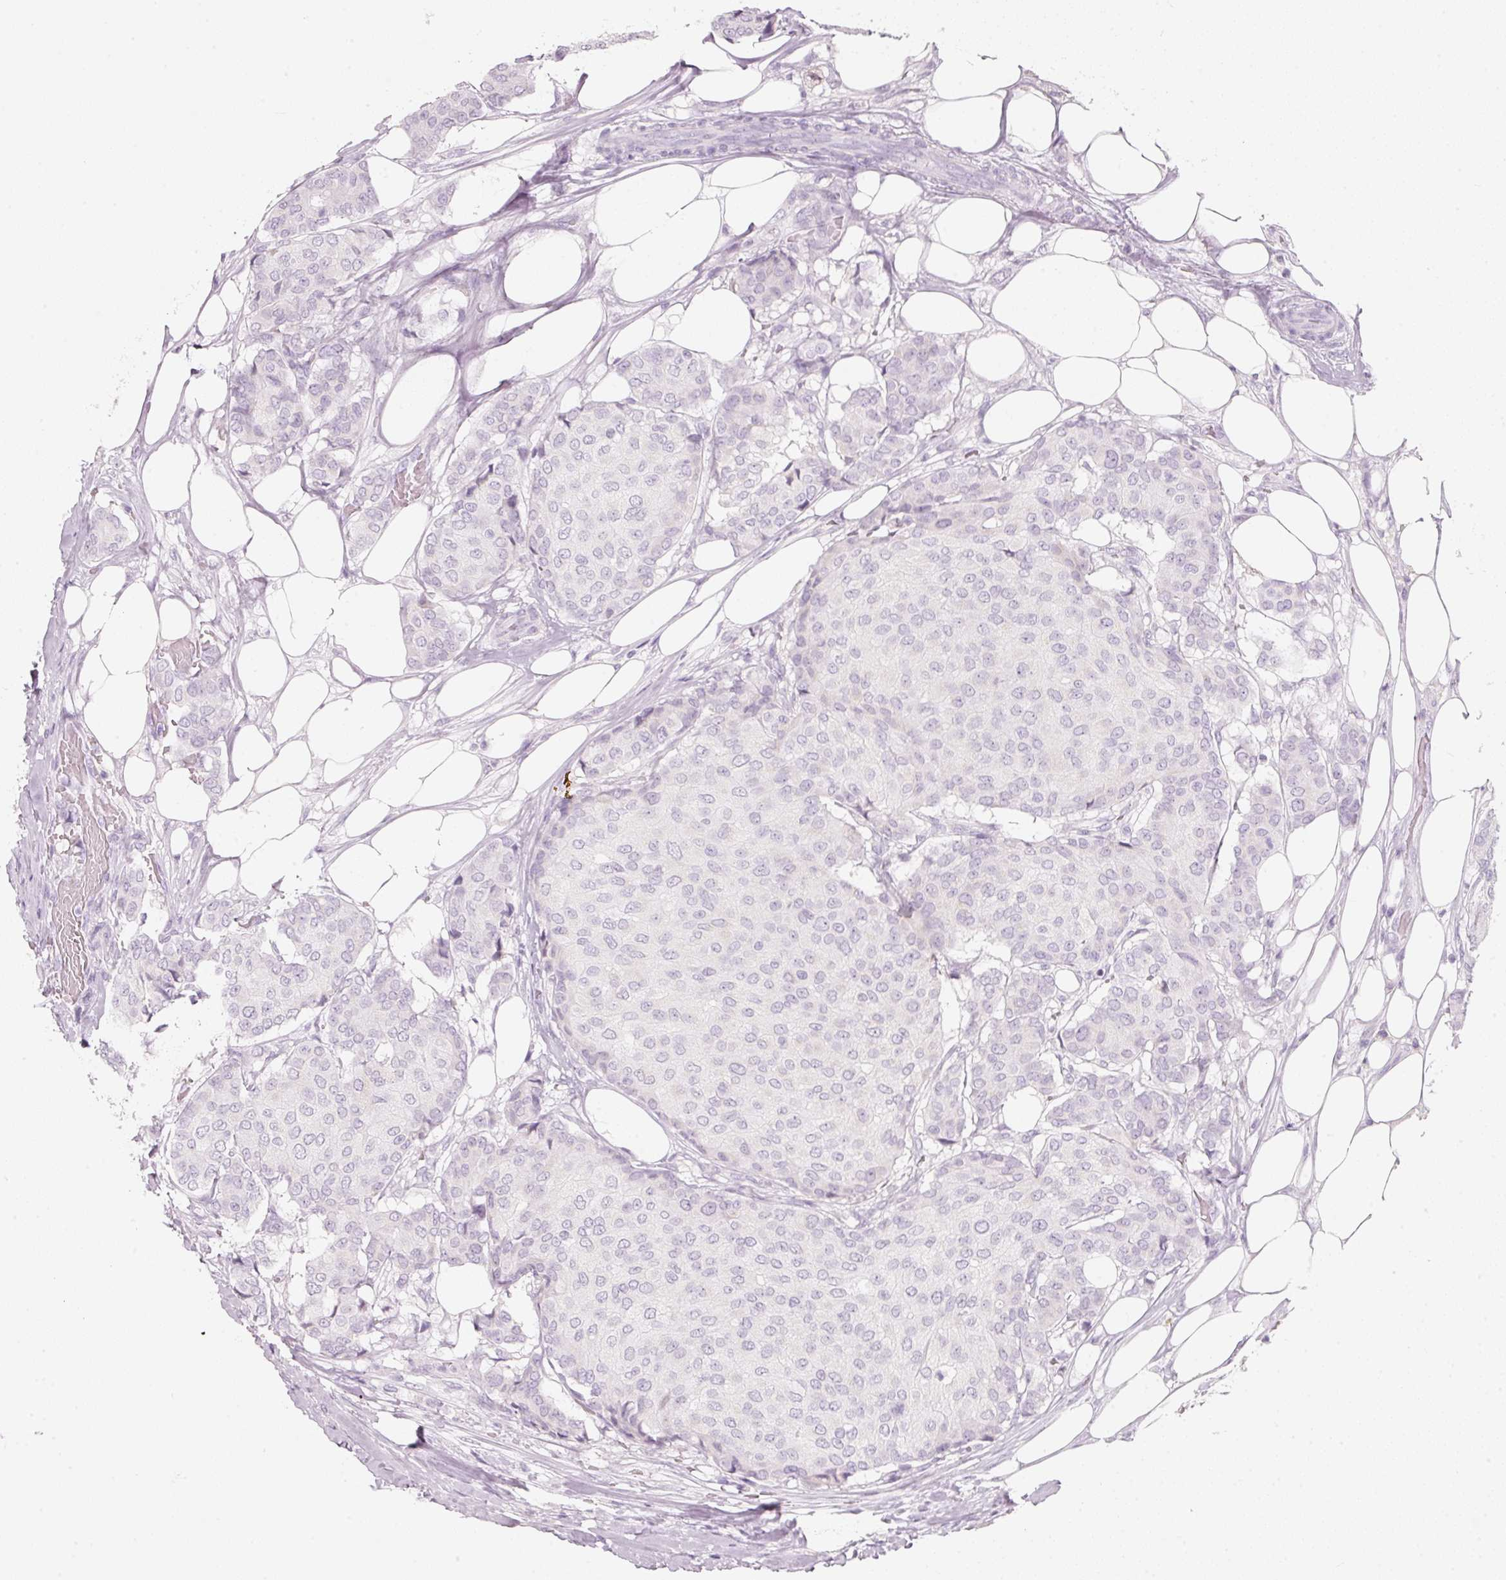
{"staining": {"intensity": "negative", "quantity": "none", "location": "none"}, "tissue": "breast cancer", "cell_type": "Tumor cells", "image_type": "cancer", "snomed": [{"axis": "morphology", "description": "Duct carcinoma"}, {"axis": "topography", "description": "Breast"}], "caption": "Human invasive ductal carcinoma (breast) stained for a protein using immunohistochemistry reveals no positivity in tumor cells.", "gene": "ENSG00000206549", "patient": {"sex": "female", "age": 75}}